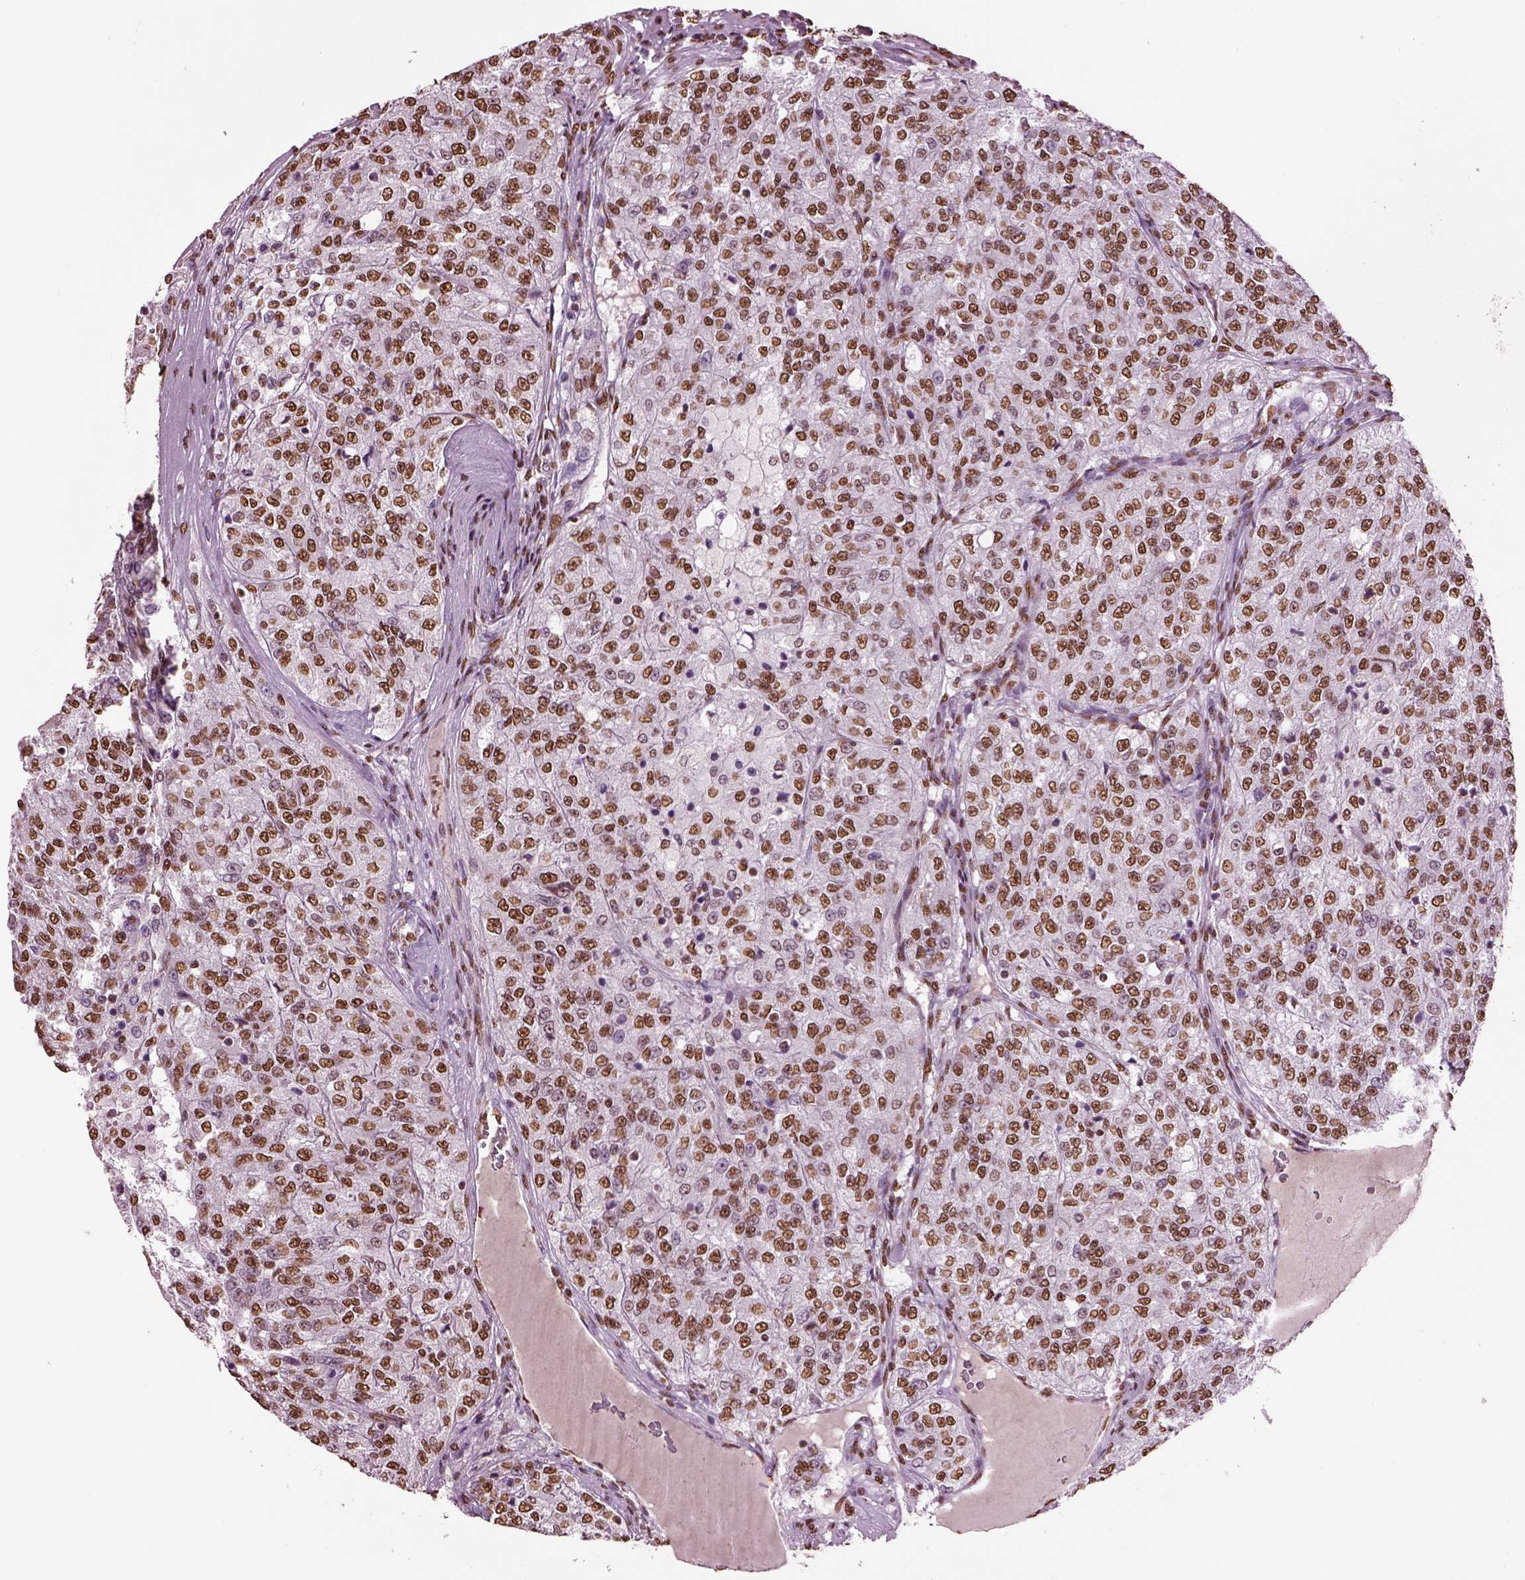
{"staining": {"intensity": "moderate", "quantity": ">75%", "location": "nuclear"}, "tissue": "renal cancer", "cell_type": "Tumor cells", "image_type": "cancer", "snomed": [{"axis": "morphology", "description": "Adenocarcinoma, NOS"}, {"axis": "topography", "description": "Kidney"}], "caption": "Brown immunohistochemical staining in renal cancer demonstrates moderate nuclear positivity in about >75% of tumor cells.", "gene": "DDX3X", "patient": {"sex": "female", "age": 63}}